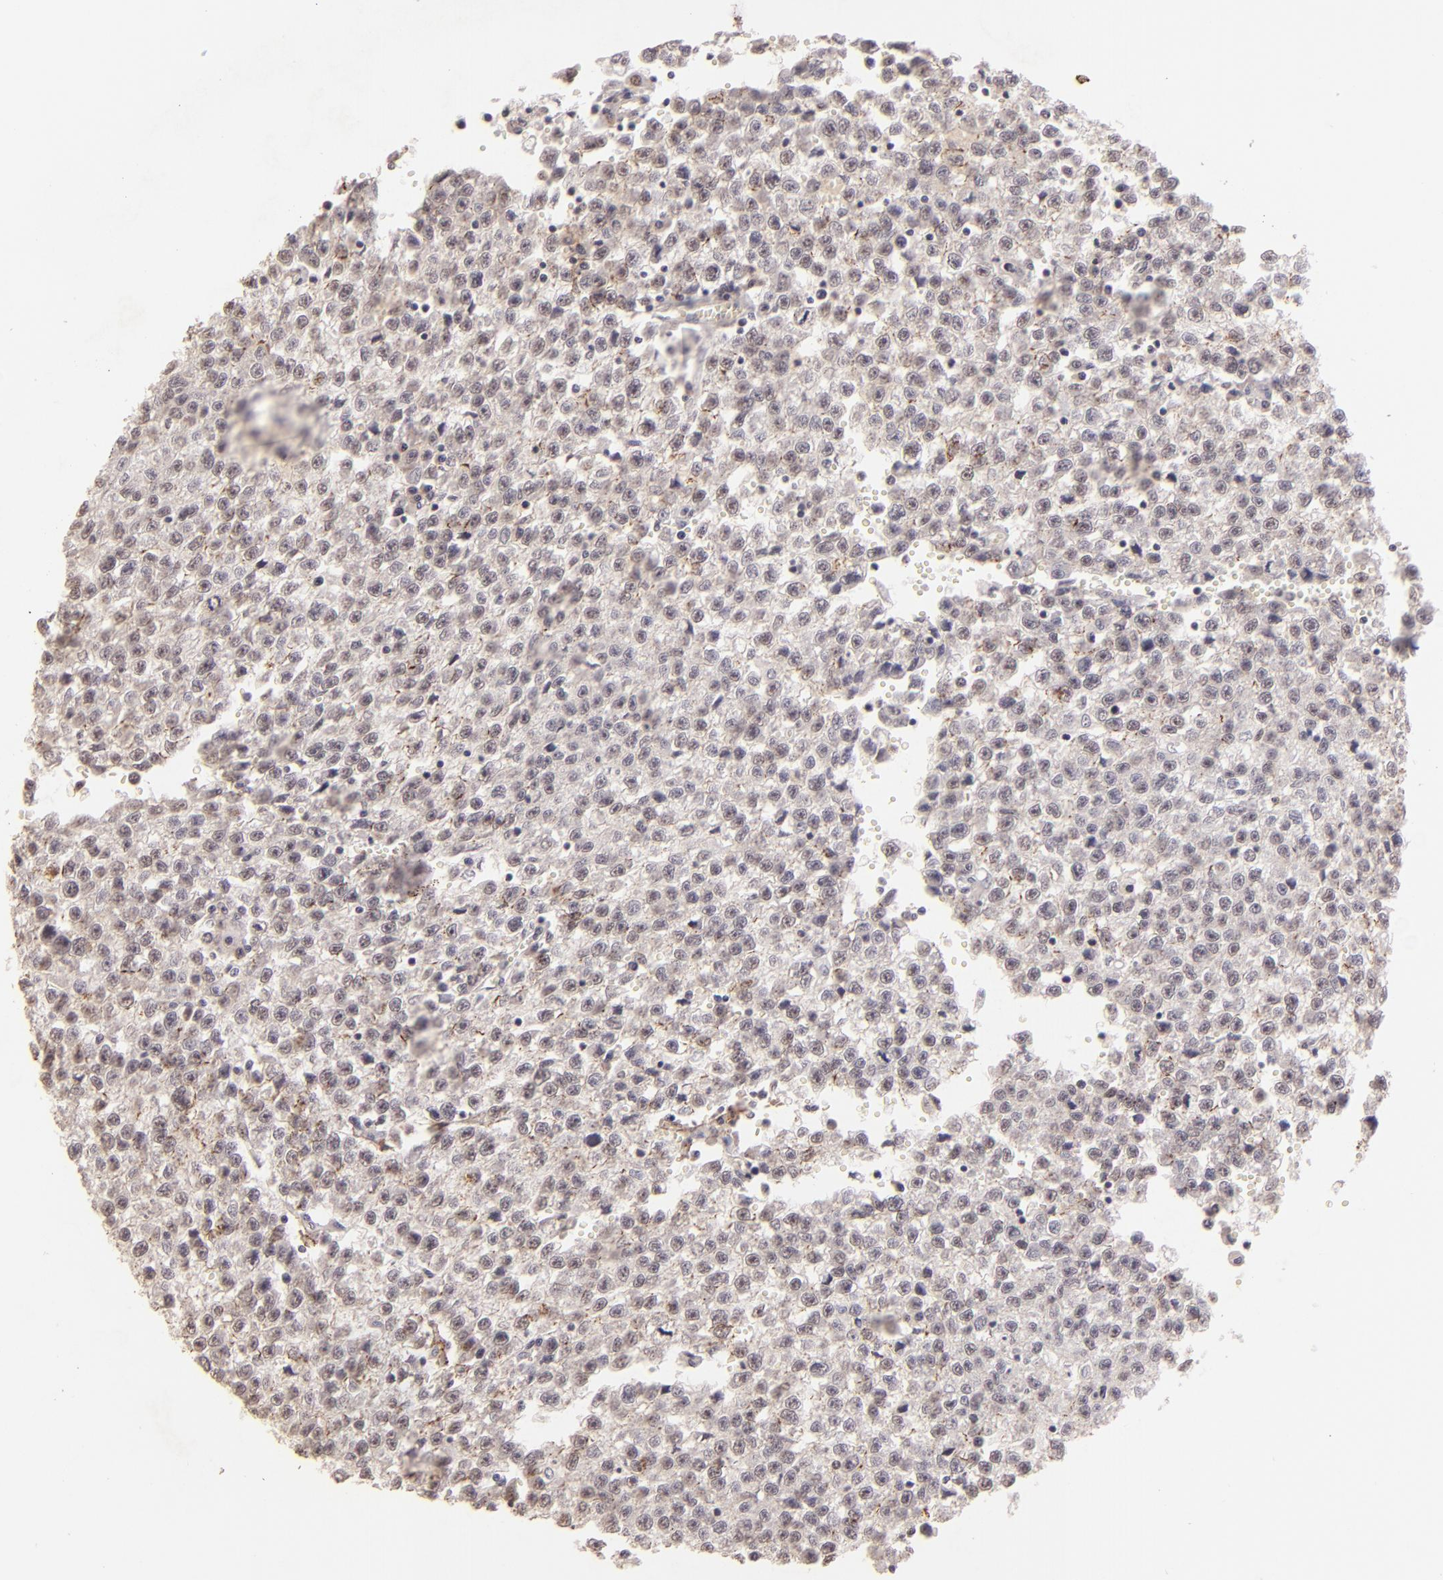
{"staining": {"intensity": "weak", "quantity": "25%-75%", "location": "cytoplasmic/membranous"}, "tissue": "testis cancer", "cell_type": "Tumor cells", "image_type": "cancer", "snomed": [{"axis": "morphology", "description": "Seminoma, NOS"}, {"axis": "topography", "description": "Testis"}], "caption": "The photomicrograph demonstrates immunohistochemical staining of testis seminoma. There is weak cytoplasmic/membranous staining is seen in approximately 25%-75% of tumor cells.", "gene": "CLDN1", "patient": {"sex": "male", "age": 35}}